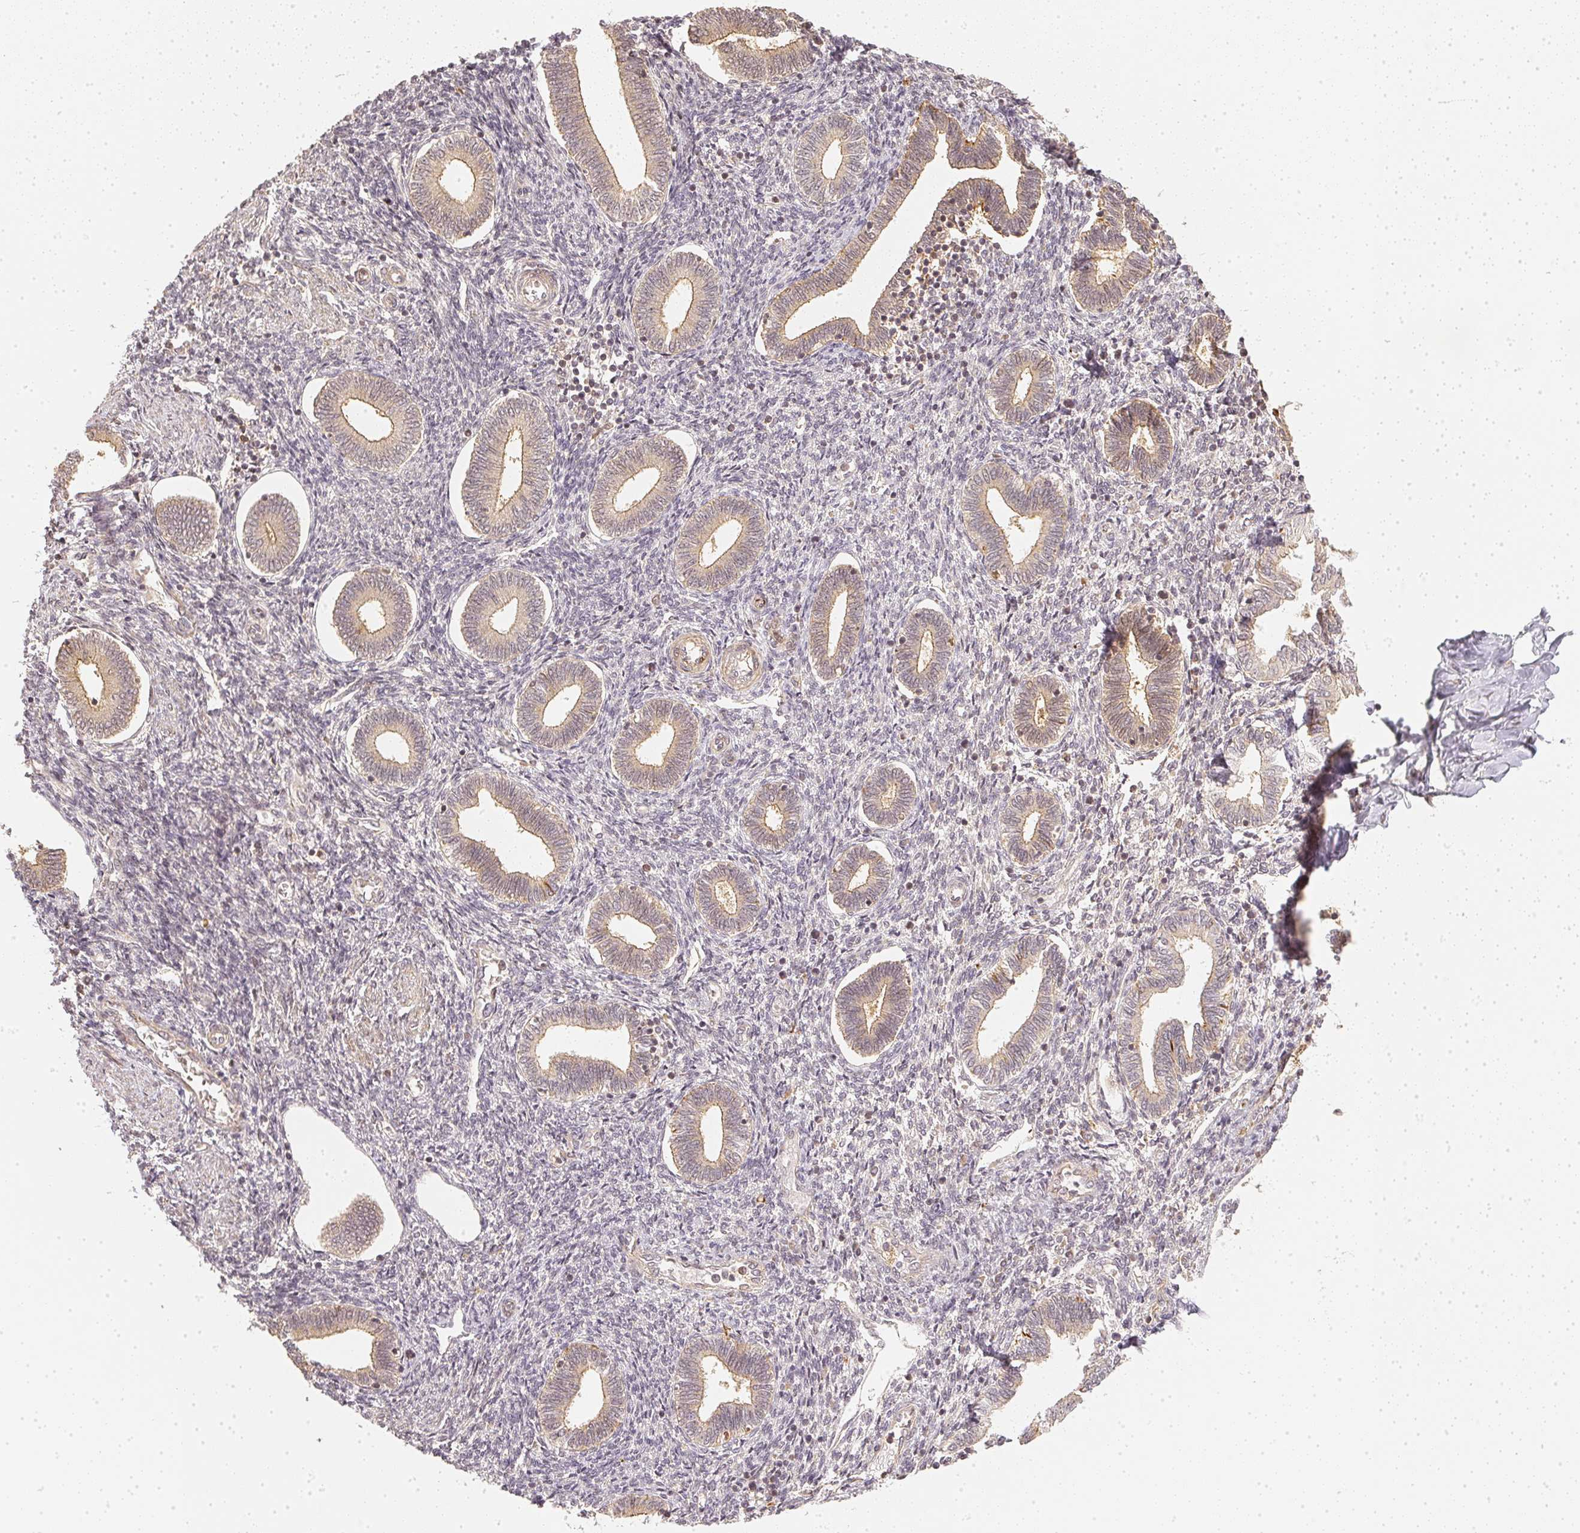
{"staining": {"intensity": "negative", "quantity": "none", "location": "none"}, "tissue": "endometrium", "cell_type": "Cells in endometrial stroma", "image_type": "normal", "snomed": [{"axis": "morphology", "description": "Normal tissue, NOS"}, {"axis": "topography", "description": "Endometrium"}], "caption": "Immunohistochemical staining of normal endometrium exhibits no significant staining in cells in endometrial stroma.", "gene": "SERPINE1", "patient": {"sex": "female", "age": 42}}